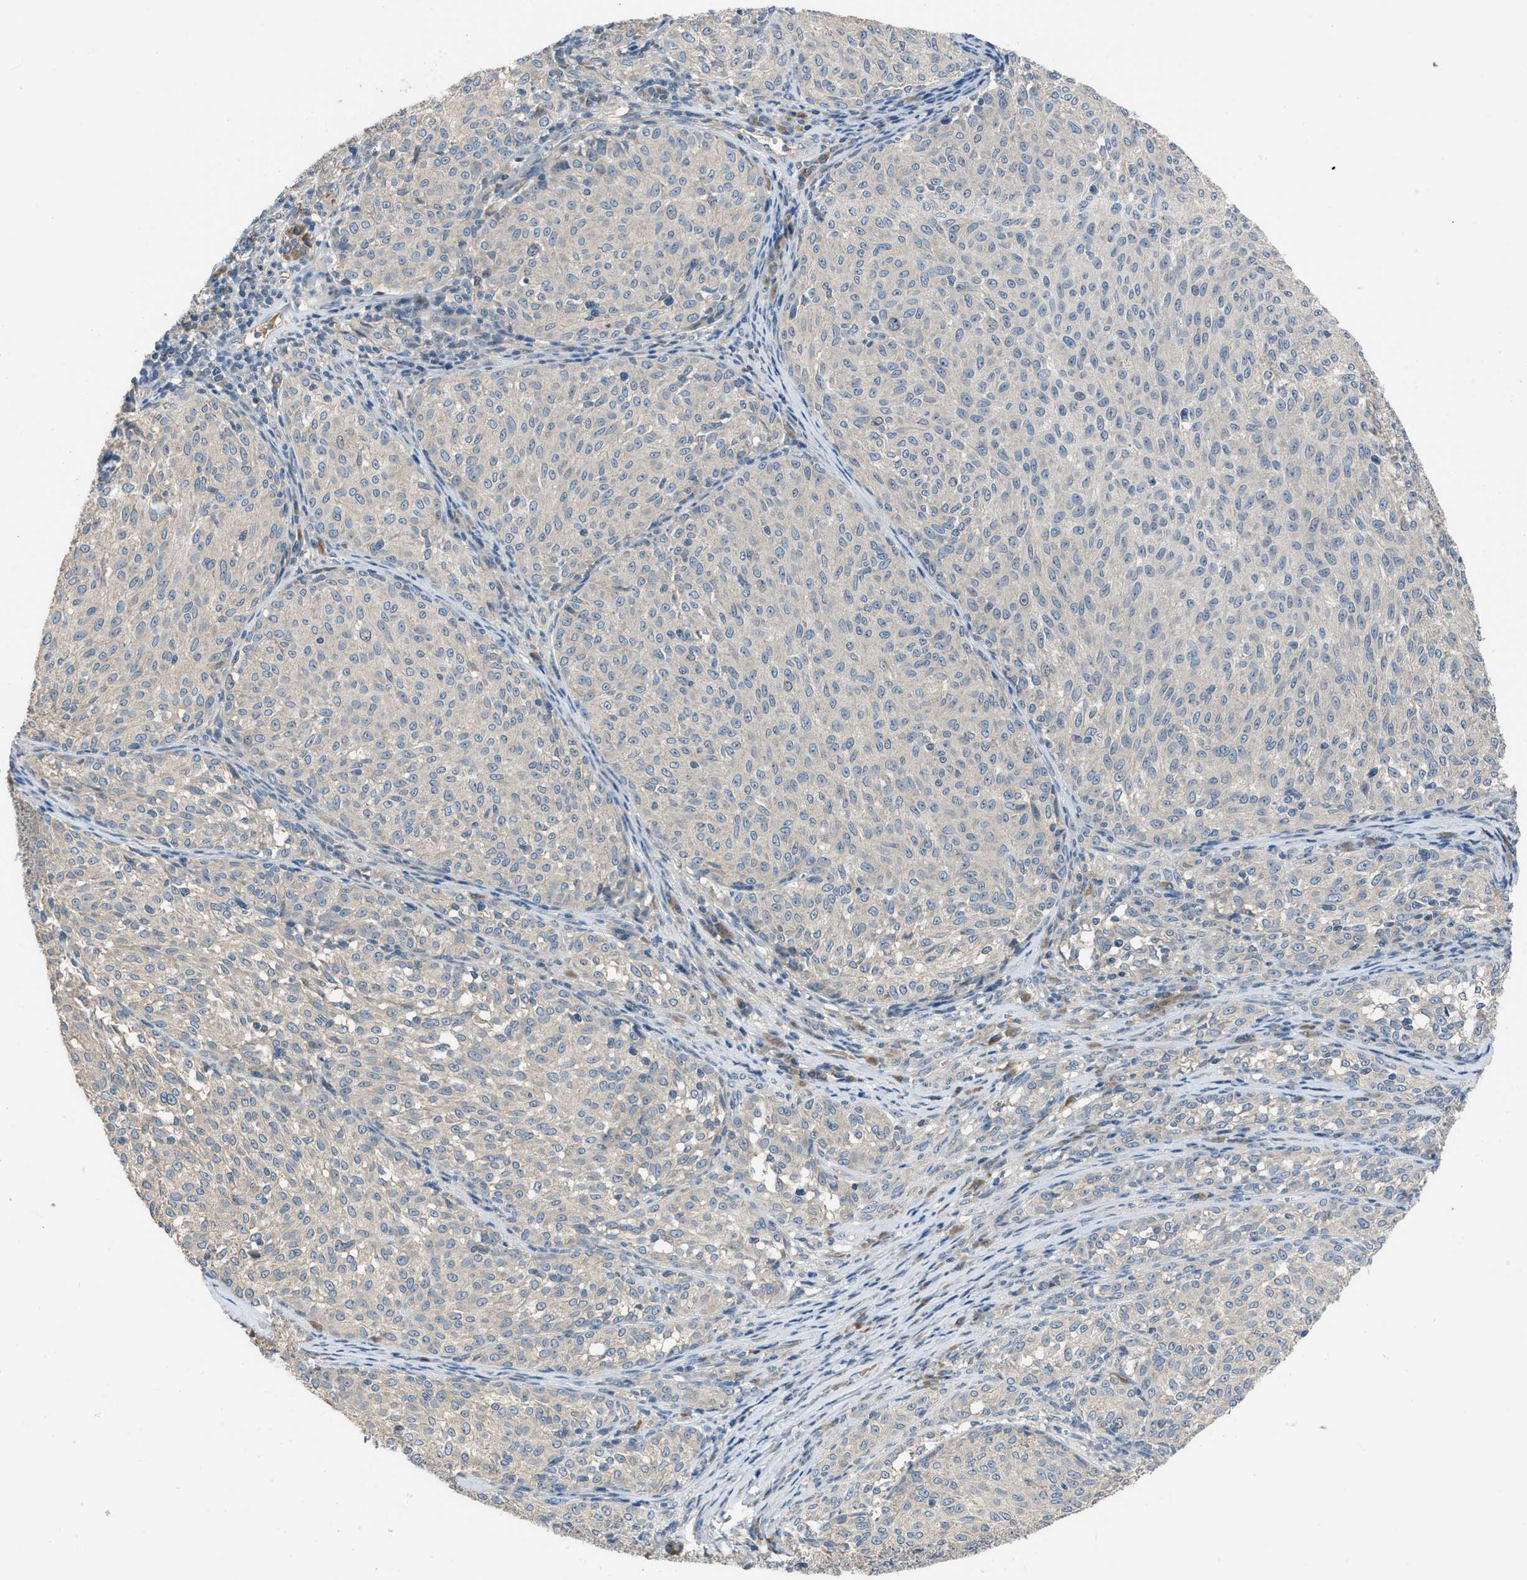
{"staining": {"intensity": "weak", "quantity": "<25%", "location": "cytoplasmic/membranous"}, "tissue": "melanoma", "cell_type": "Tumor cells", "image_type": "cancer", "snomed": [{"axis": "morphology", "description": "Malignant melanoma, NOS"}, {"axis": "topography", "description": "Skin"}], "caption": "The immunohistochemistry (IHC) image has no significant expression in tumor cells of malignant melanoma tissue. (DAB IHC with hematoxylin counter stain).", "gene": "MIS18A", "patient": {"sex": "female", "age": 72}}